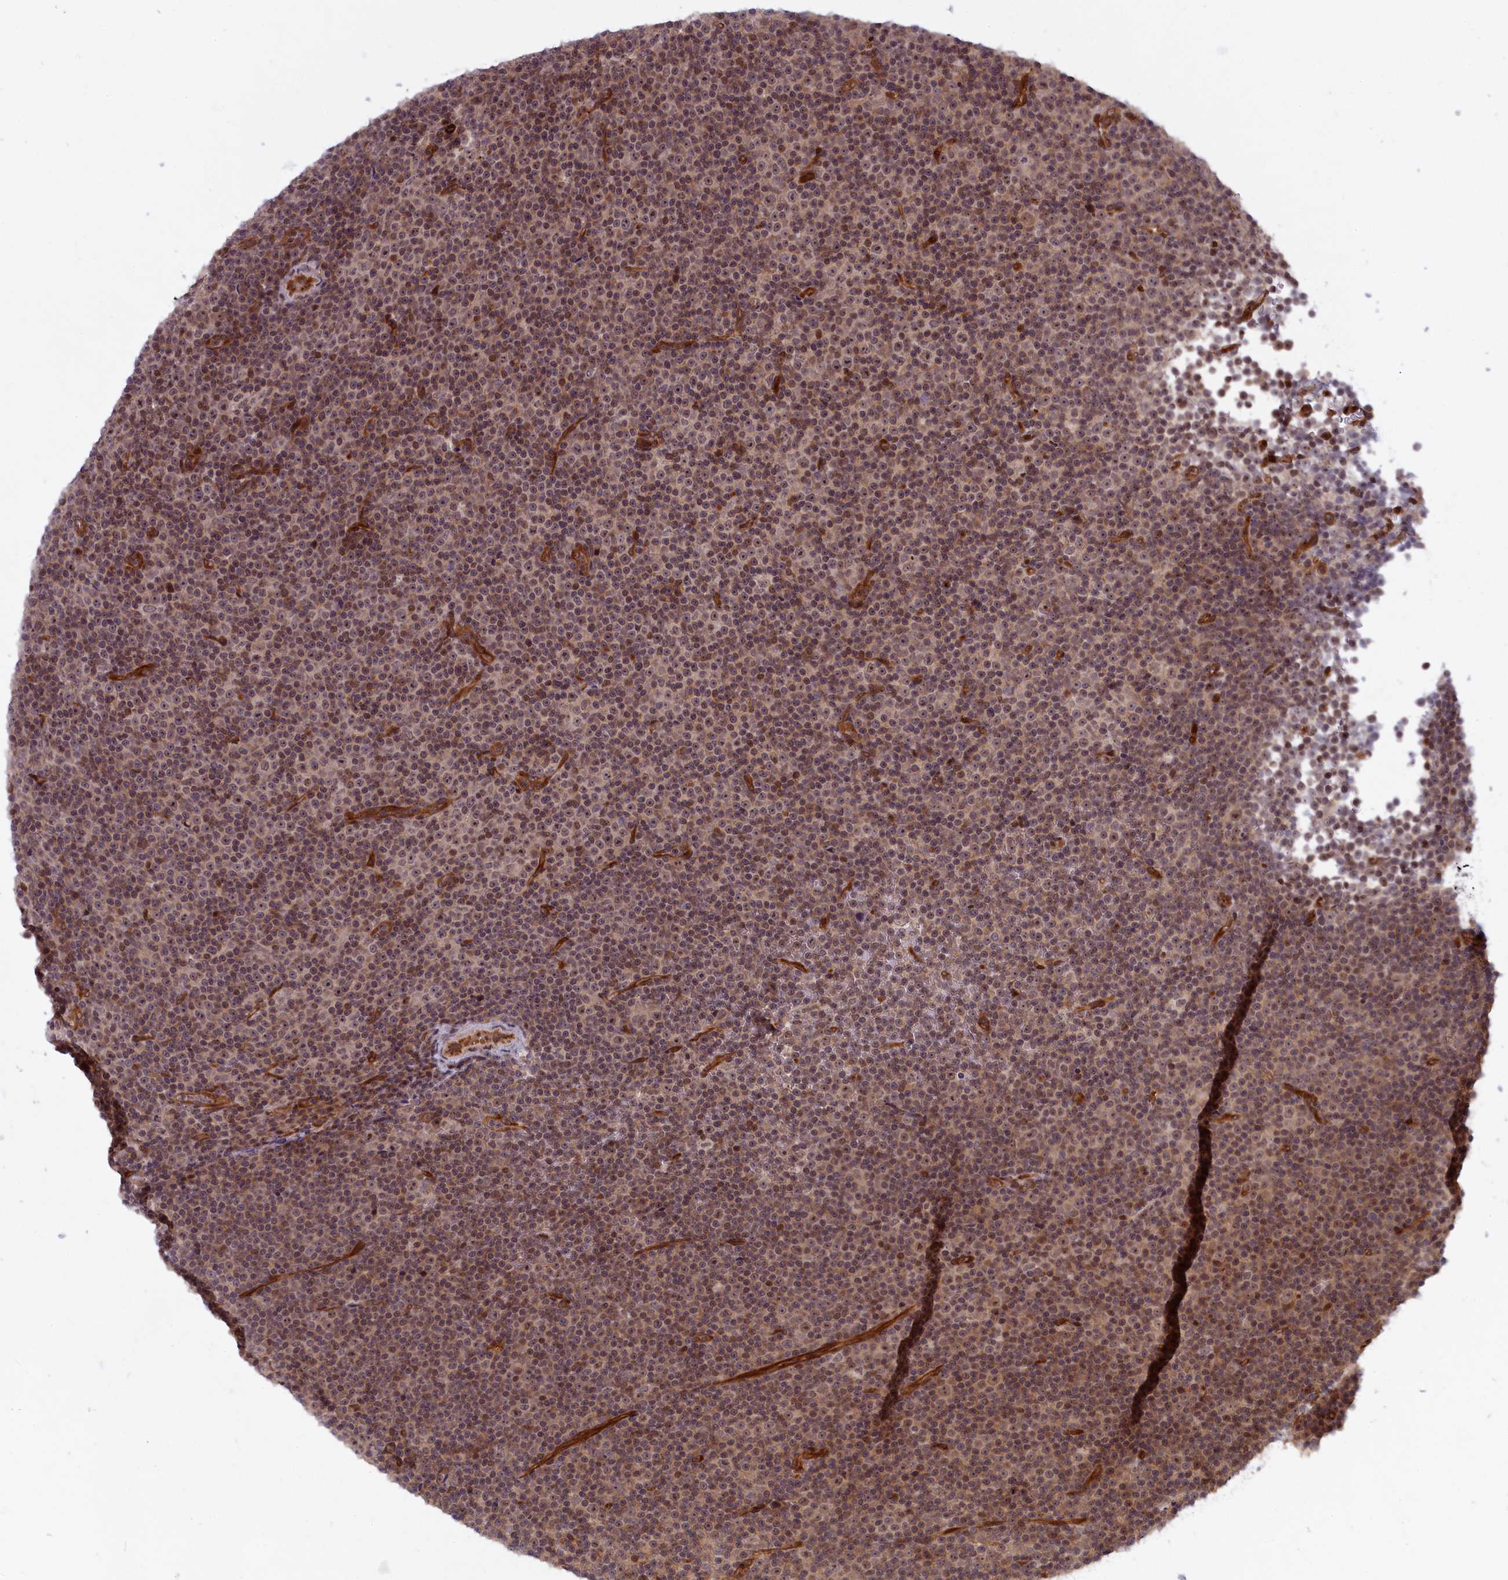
{"staining": {"intensity": "moderate", "quantity": "25%-75%", "location": "nuclear"}, "tissue": "lymphoma", "cell_type": "Tumor cells", "image_type": "cancer", "snomed": [{"axis": "morphology", "description": "Malignant lymphoma, non-Hodgkin's type, Low grade"}, {"axis": "topography", "description": "Lymph node"}], "caption": "Immunohistochemistry (IHC) (DAB) staining of malignant lymphoma, non-Hodgkin's type (low-grade) reveals moderate nuclear protein staining in about 25%-75% of tumor cells. Nuclei are stained in blue.", "gene": "SNRK", "patient": {"sex": "female", "age": 67}}